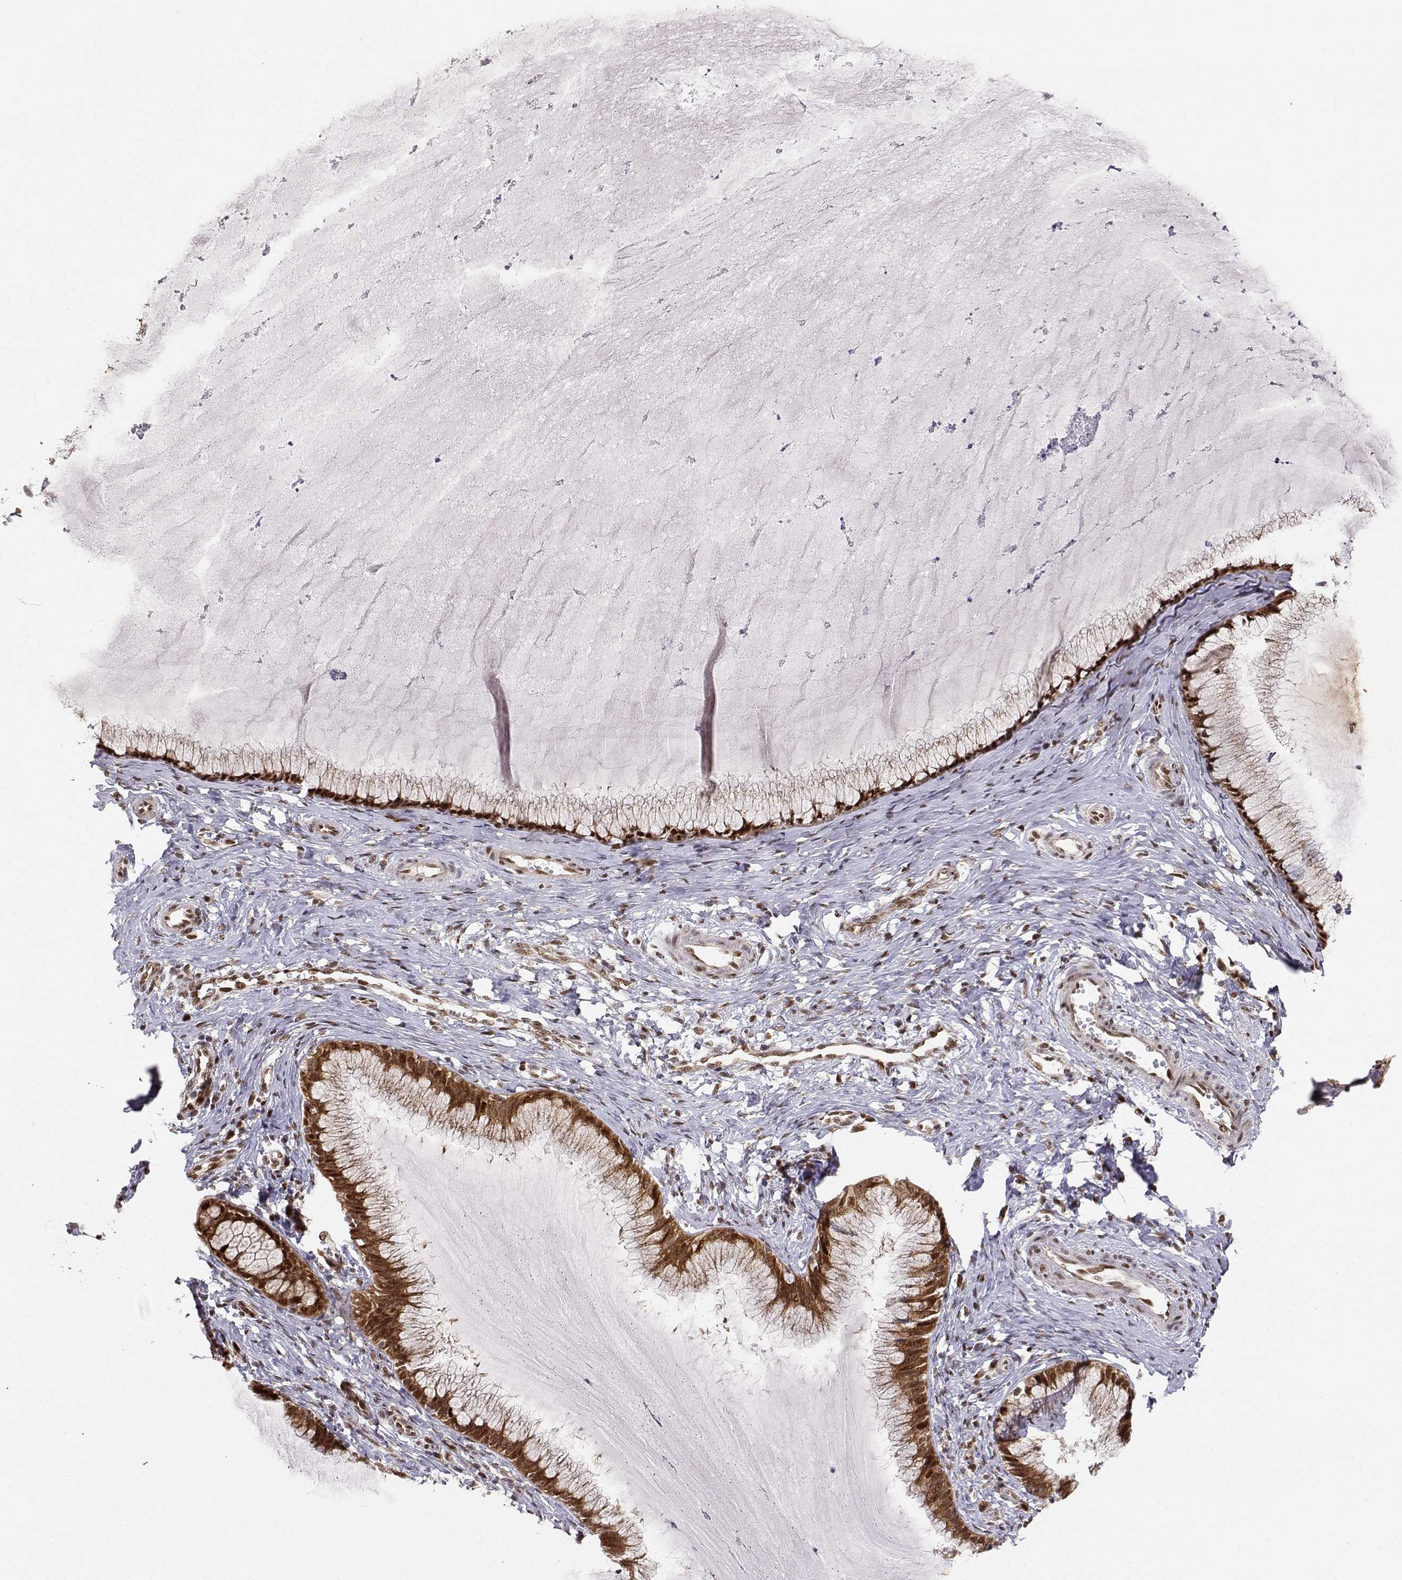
{"staining": {"intensity": "strong", "quantity": ">75%", "location": "cytoplasmic/membranous,nuclear"}, "tissue": "cervical cancer", "cell_type": "Tumor cells", "image_type": "cancer", "snomed": [{"axis": "morphology", "description": "Squamous cell carcinoma, NOS"}, {"axis": "topography", "description": "Cervix"}], "caption": "IHC image of neoplastic tissue: squamous cell carcinoma (cervical) stained using immunohistochemistry shows high levels of strong protein expression localized specifically in the cytoplasmic/membranous and nuclear of tumor cells, appearing as a cytoplasmic/membranous and nuclear brown color.", "gene": "BRCA1", "patient": {"sex": "female", "age": 36}}